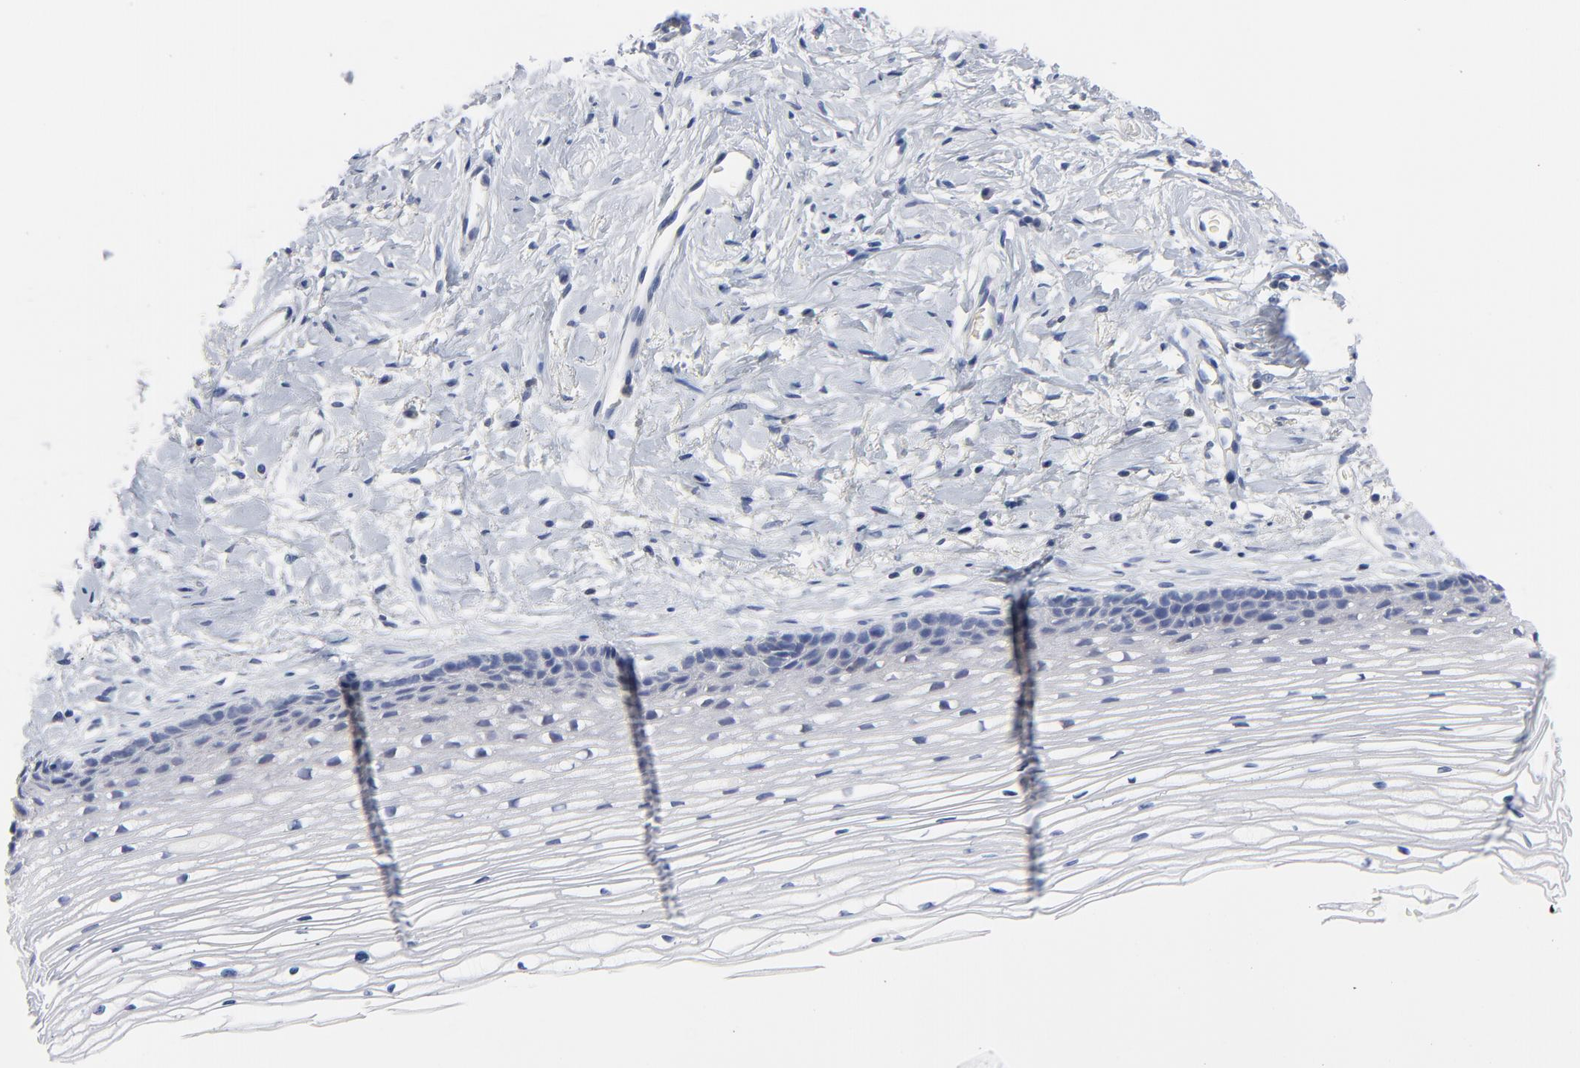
{"staining": {"intensity": "negative", "quantity": "none", "location": "none"}, "tissue": "cervix", "cell_type": "Glandular cells", "image_type": "normal", "snomed": [{"axis": "morphology", "description": "Normal tissue, NOS"}, {"axis": "topography", "description": "Cervix"}], "caption": "Histopathology image shows no protein staining in glandular cells of unremarkable cervix.", "gene": "CAB39L", "patient": {"sex": "female", "age": 77}}